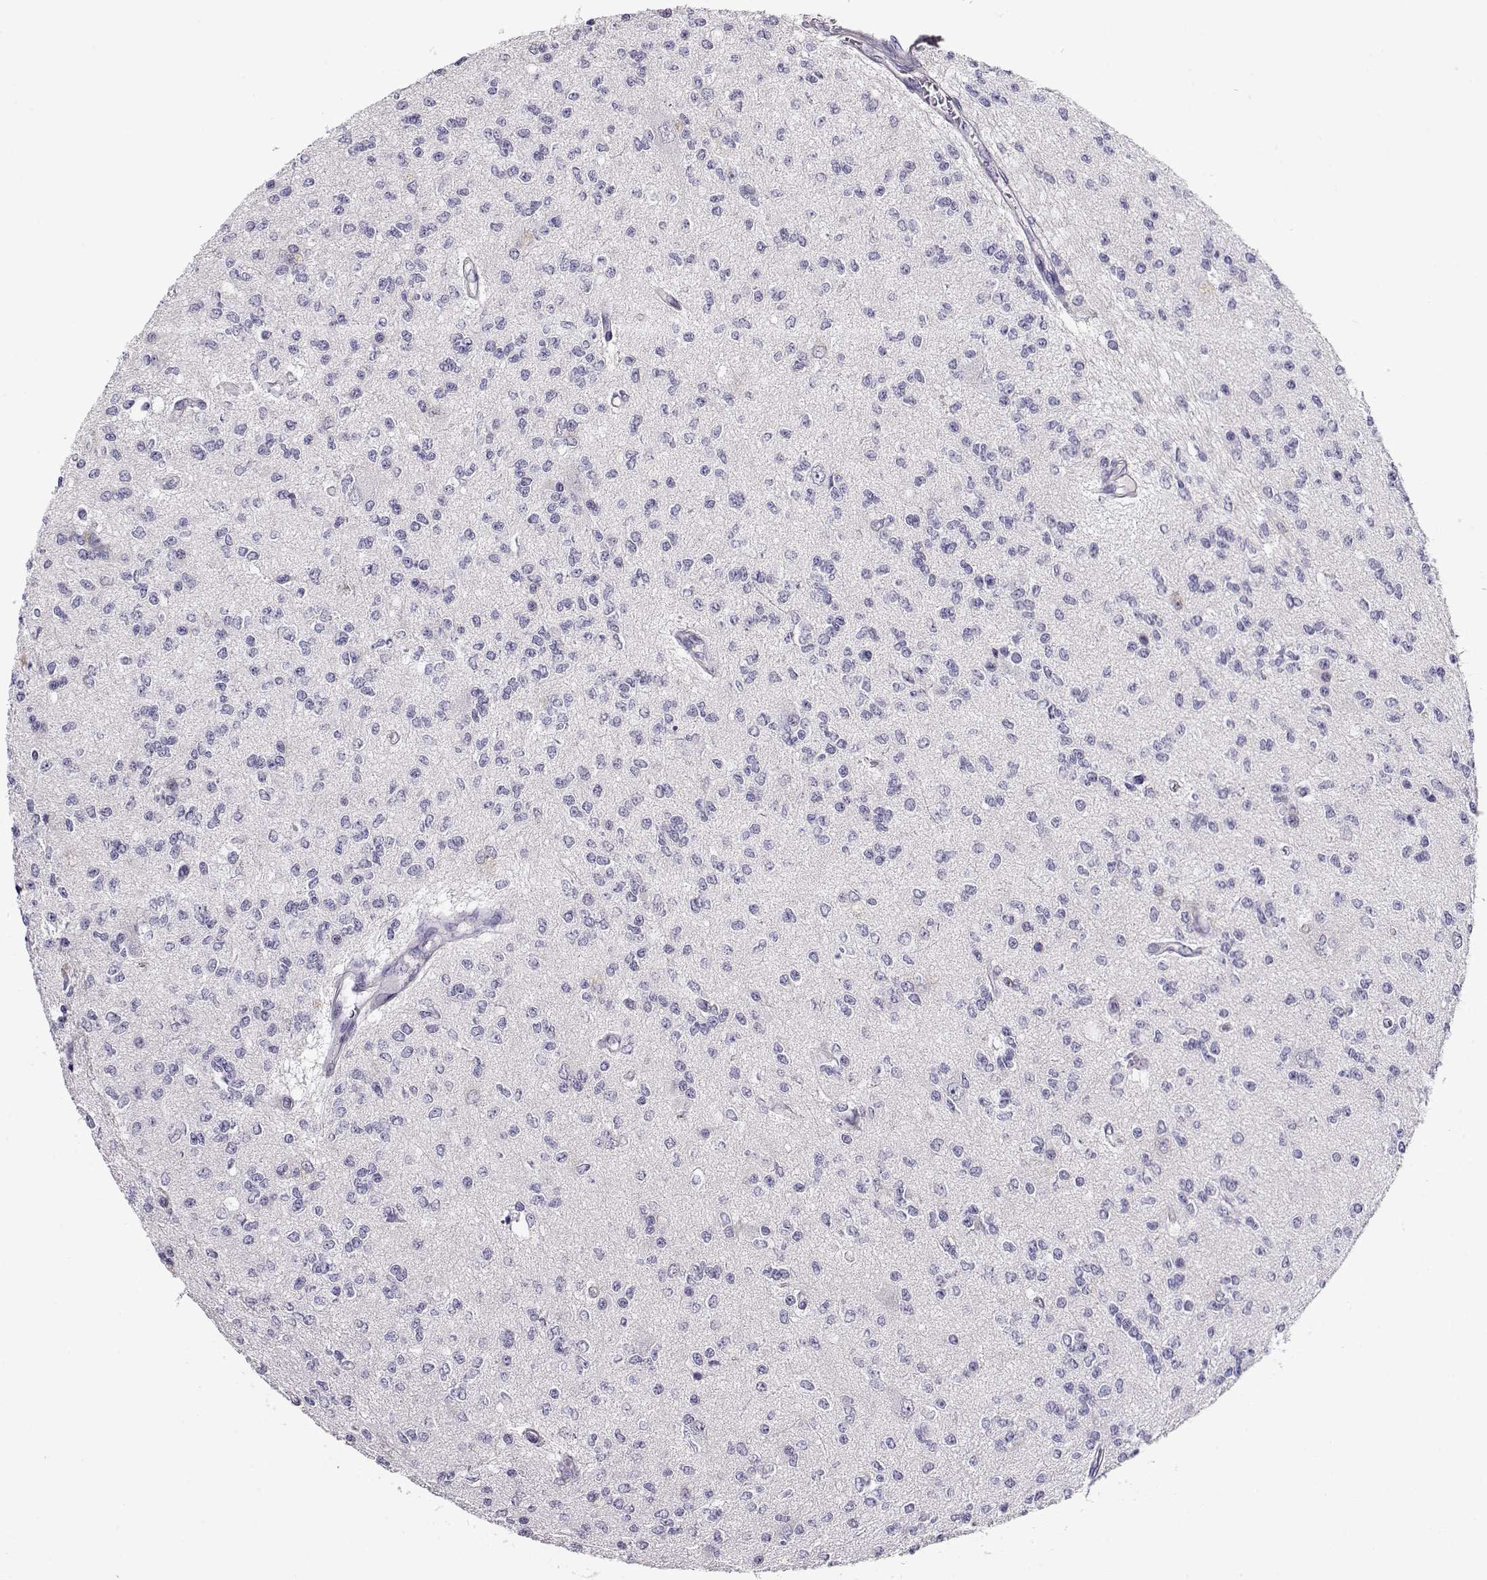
{"staining": {"intensity": "negative", "quantity": "none", "location": "none"}, "tissue": "glioma", "cell_type": "Tumor cells", "image_type": "cancer", "snomed": [{"axis": "morphology", "description": "Glioma, malignant, Low grade"}, {"axis": "topography", "description": "Brain"}], "caption": "High magnification brightfield microscopy of glioma stained with DAB (3,3'-diaminobenzidine) (brown) and counterstained with hematoxylin (blue): tumor cells show no significant staining.", "gene": "CRX", "patient": {"sex": "male", "age": 67}}